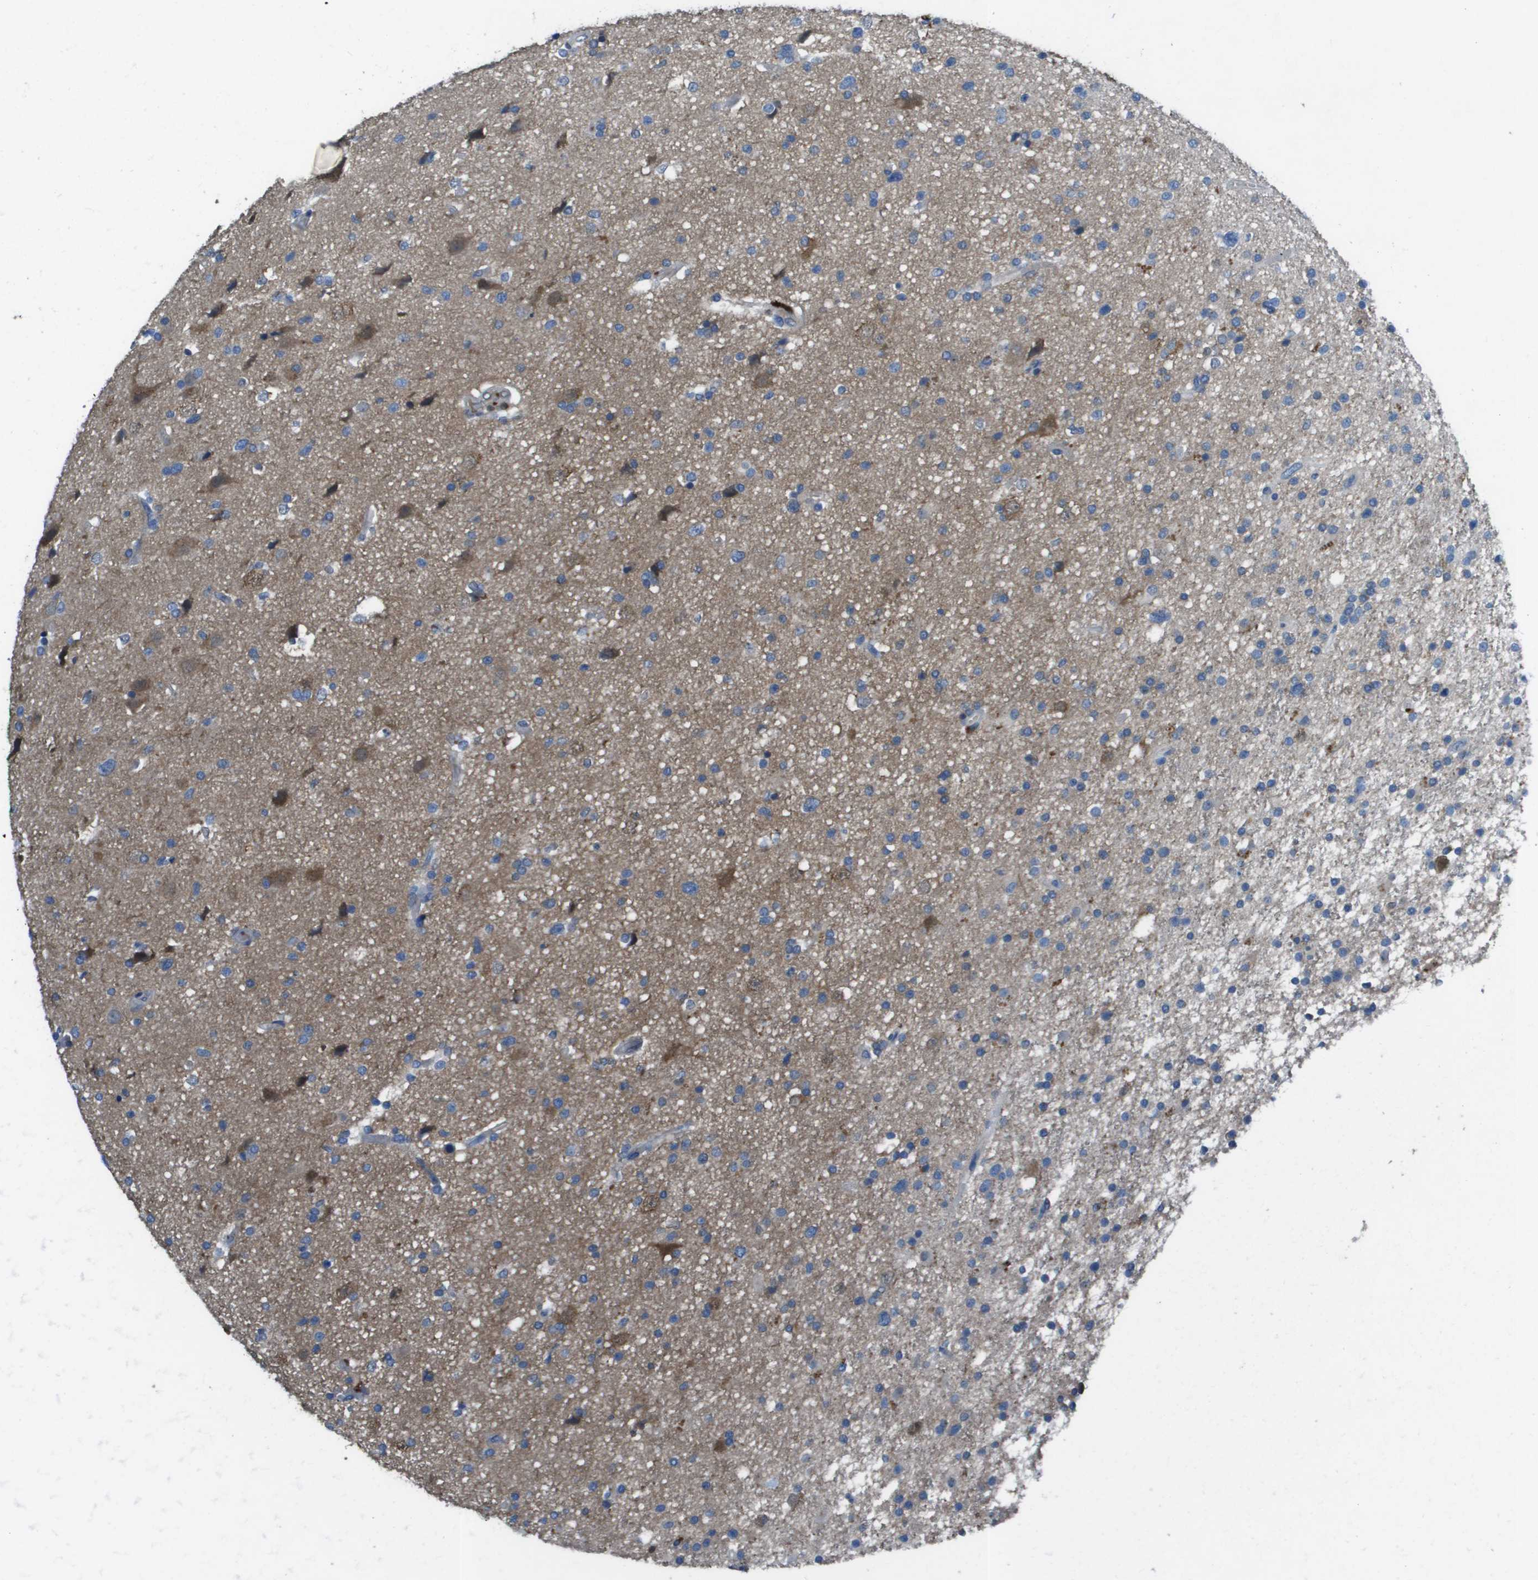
{"staining": {"intensity": "negative", "quantity": "none", "location": "none"}, "tissue": "glioma", "cell_type": "Tumor cells", "image_type": "cancer", "snomed": [{"axis": "morphology", "description": "Glioma, malignant, High grade"}, {"axis": "topography", "description": "Brain"}], "caption": "The micrograph shows no staining of tumor cells in glioma.", "gene": "CAMK4", "patient": {"sex": "male", "age": 33}}